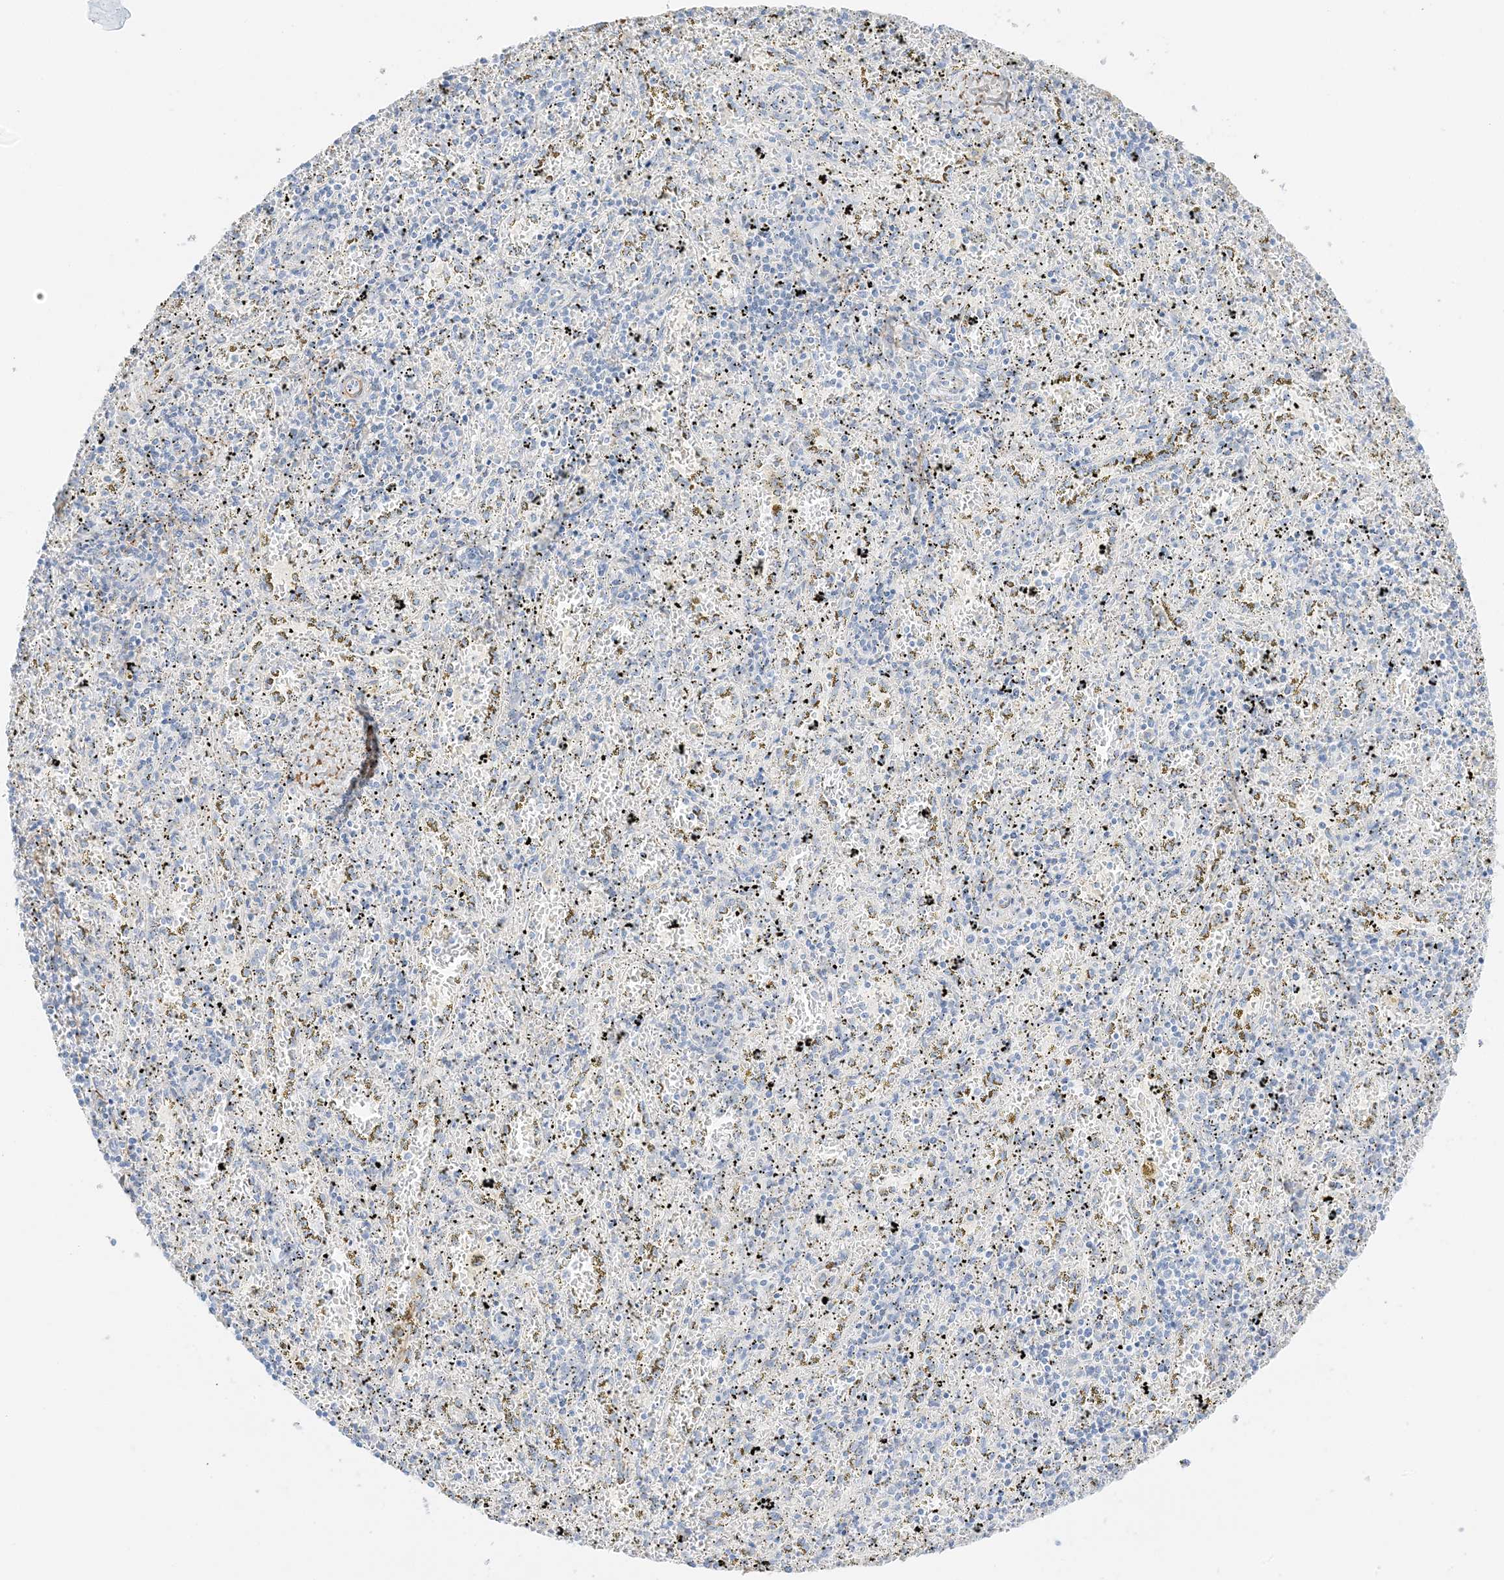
{"staining": {"intensity": "negative", "quantity": "none", "location": "none"}, "tissue": "spleen", "cell_type": "Cells in red pulp", "image_type": "normal", "snomed": [{"axis": "morphology", "description": "Normal tissue, NOS"}, {"axis": "topography", "description": "Spleen"}], "caption": "A micrograph of human spleen is negative for staining in cells in red pulp. (Brightfield microscopy of DAB (3,3'-diaminobenzidine) immunohistochemistry at high magnification).", "gene": "SLC22A13", "patient": {"sex": "male", "age": 11}}